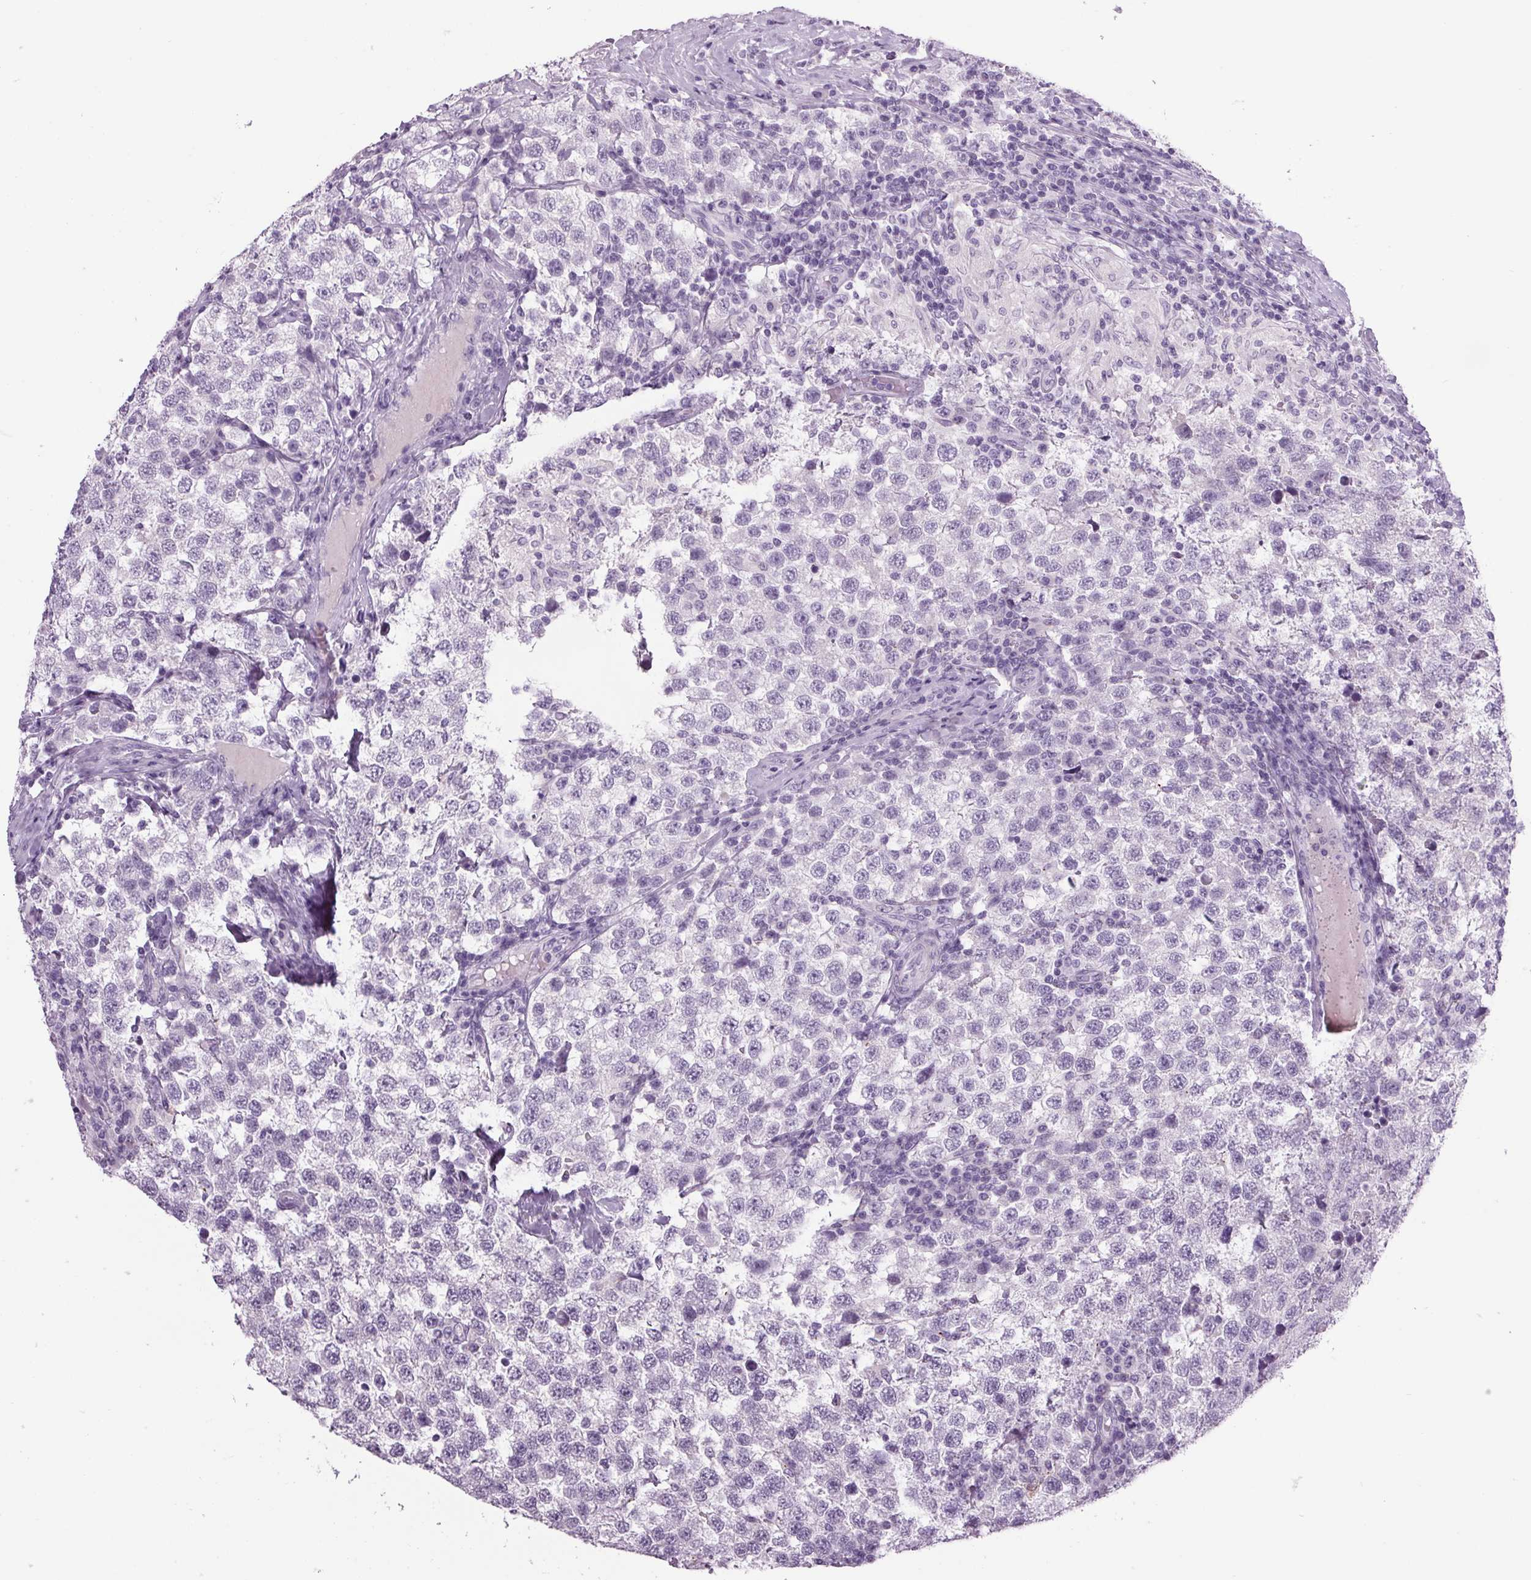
{"staining": {"intensity": "negative", "quantity": "none", "location": "none"}, "tissue": "testis cancer", "cell_type": "Tumor cells", "image_type": "cancer", "snomed": [{"axis": "morphology", "description": "Seminoma, NOS"}, {"axis": "topography", "description": "Testis"}], "caption": "IHC image of human testis cancer stained for a protein (brown), which exhibits no positivity in tumor cells. (DAB (3,3'-diaminobenzidine) immunohistochemistry (IHC) with hematoxylin counter stain).", "gene": "PPP1R1A", "patient": {"sex": "male", "age": 34}}